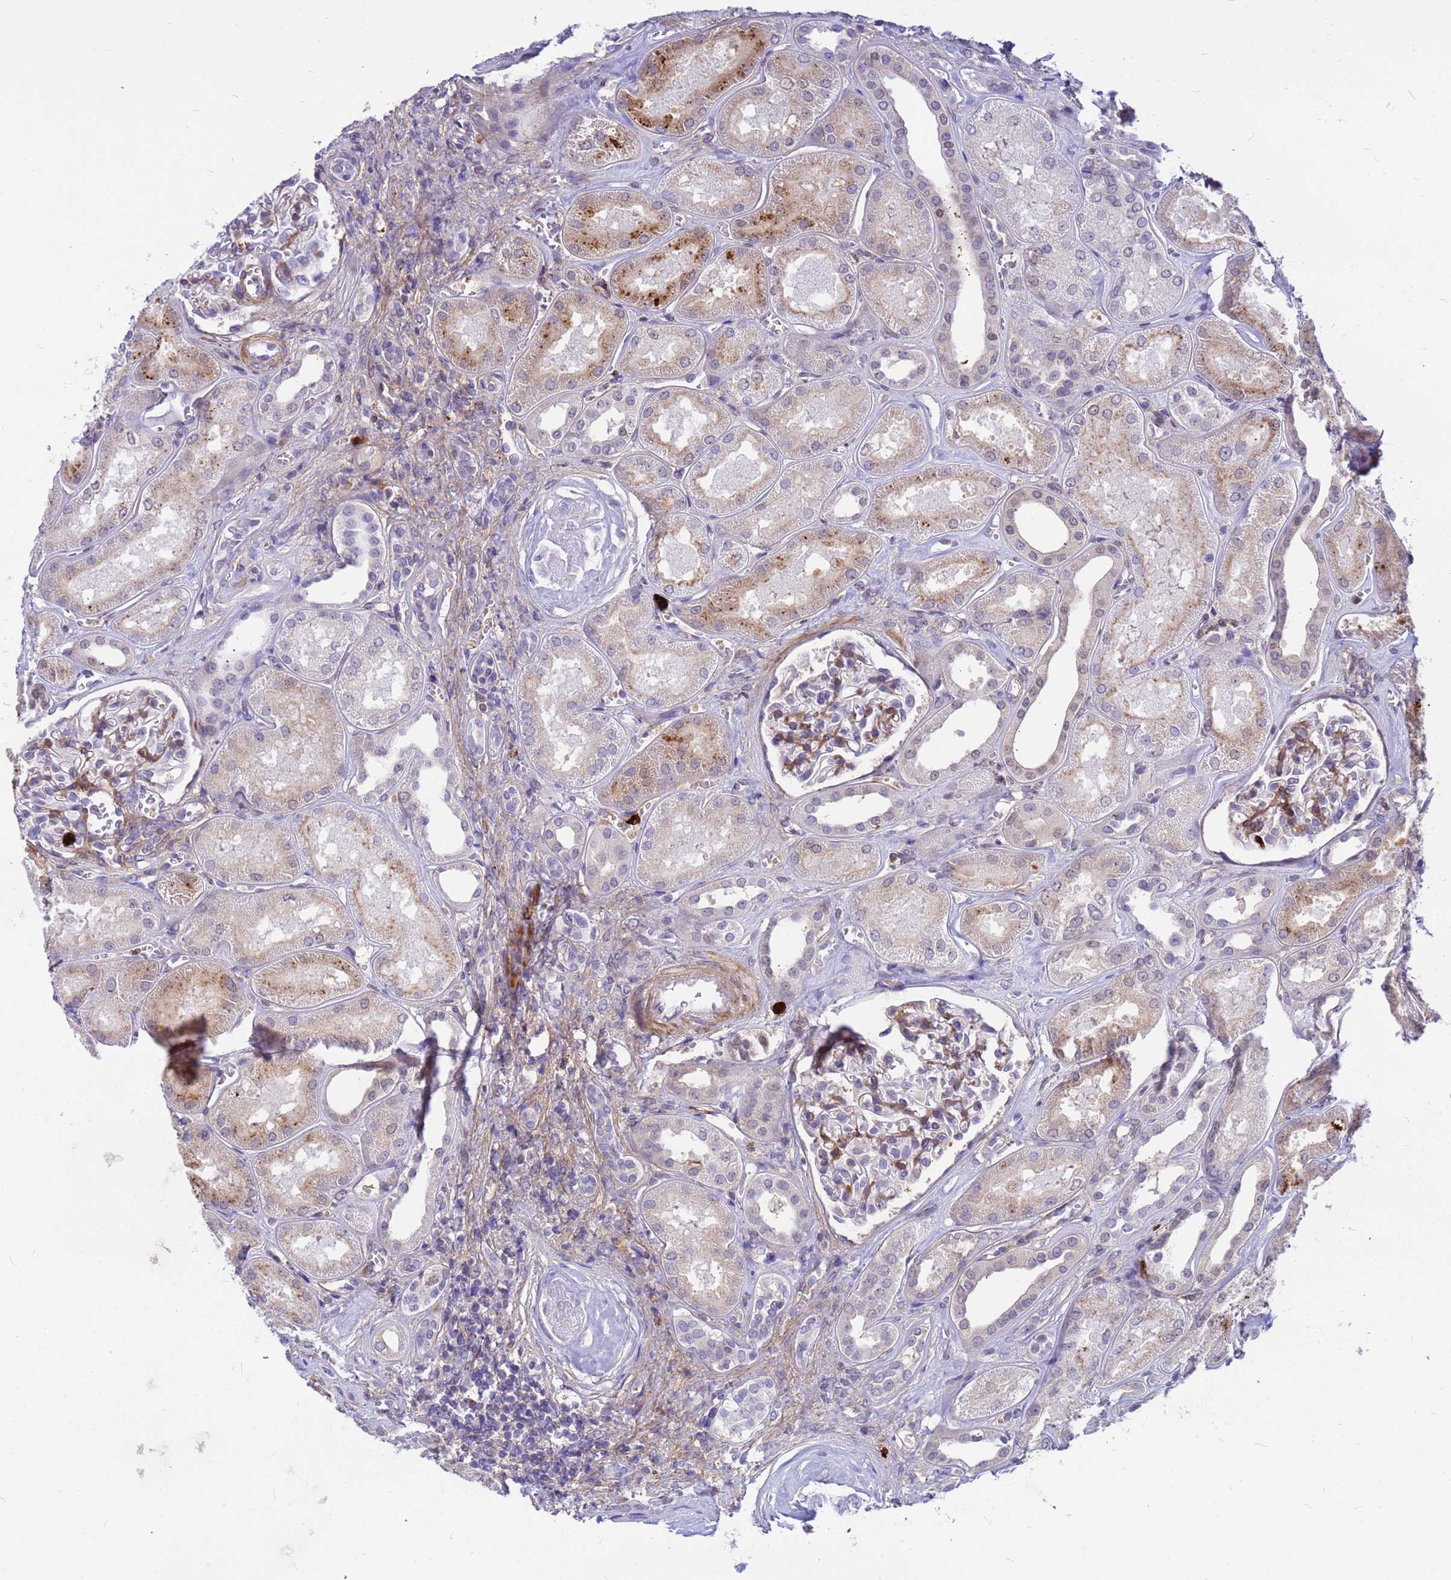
{"staining": {"intensity": "moderate", "quantity": "<25%", "location": "cytoplasmic/membranous"}, "tissue": "kidney", "cell_type": "Cells in glomeruli", "image_type": "normal", "snomed": [{"axis": "morphology", "description": "Normal tissue, NOS"}, {"axis": "morphology", "description": "Adenocarcinoma, NOS"}, {"axis": "topography", "description": "Kidney"}], "caption": "Kidney was stained to show a protein in brown. There is low levels of moderate cytoplasmic/membranous expression in about <25% of cells in glomeruli.", "gene": "ORM1", "patient": {"sex": "female", "age": 68}}